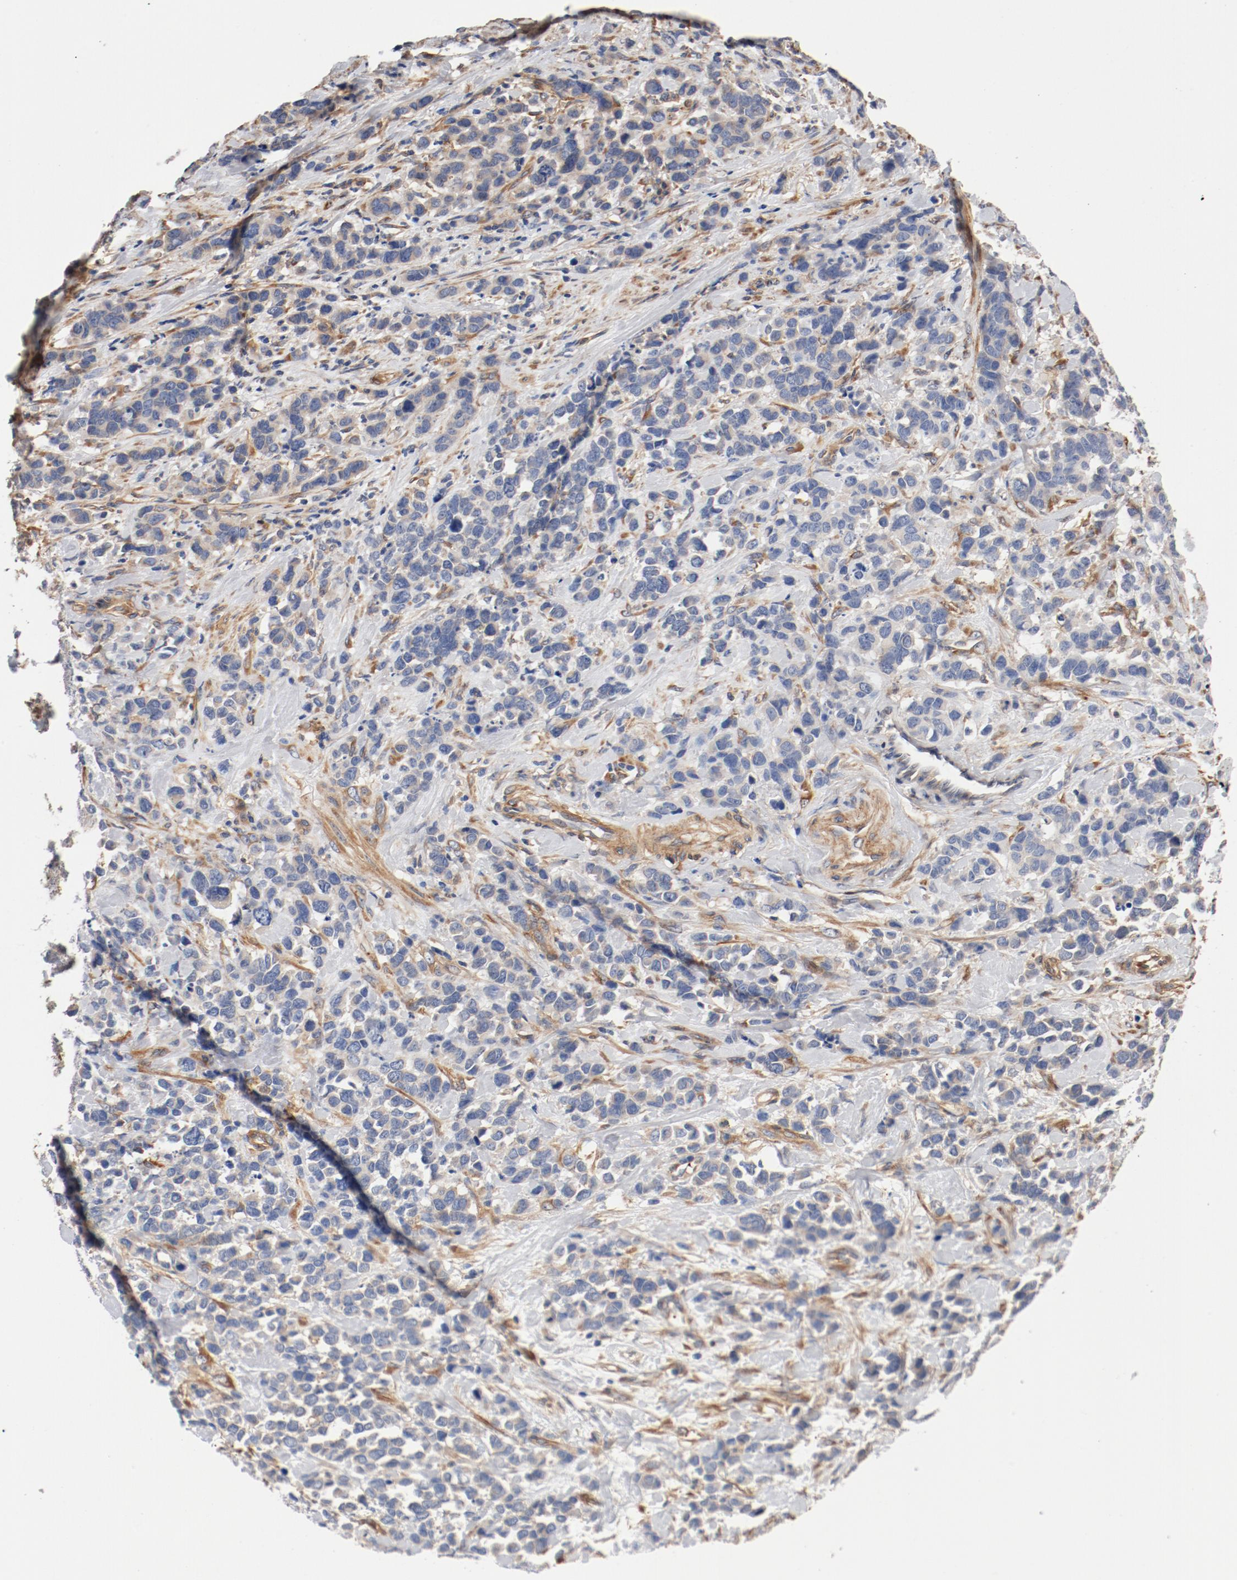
{"staining": {"intensity": "negative", "quantity": "none", "location": "none"}, "tissue": "stomach cancer", "cell_type": "Tumor cells", "image_type": "cancer", "snomed": [{"axis": "morphology", "description": "Adenocarcinoma, NOS"}, {"axis": "topography", "description": "Stomach, upper"}], "caption": "Immunohistochemical staining of human adenocarcinoma (stomach) exhibits no significant positivity in tumor cells.", "gene": "ILK", "patient": {"sex": "male", "age": 71}}